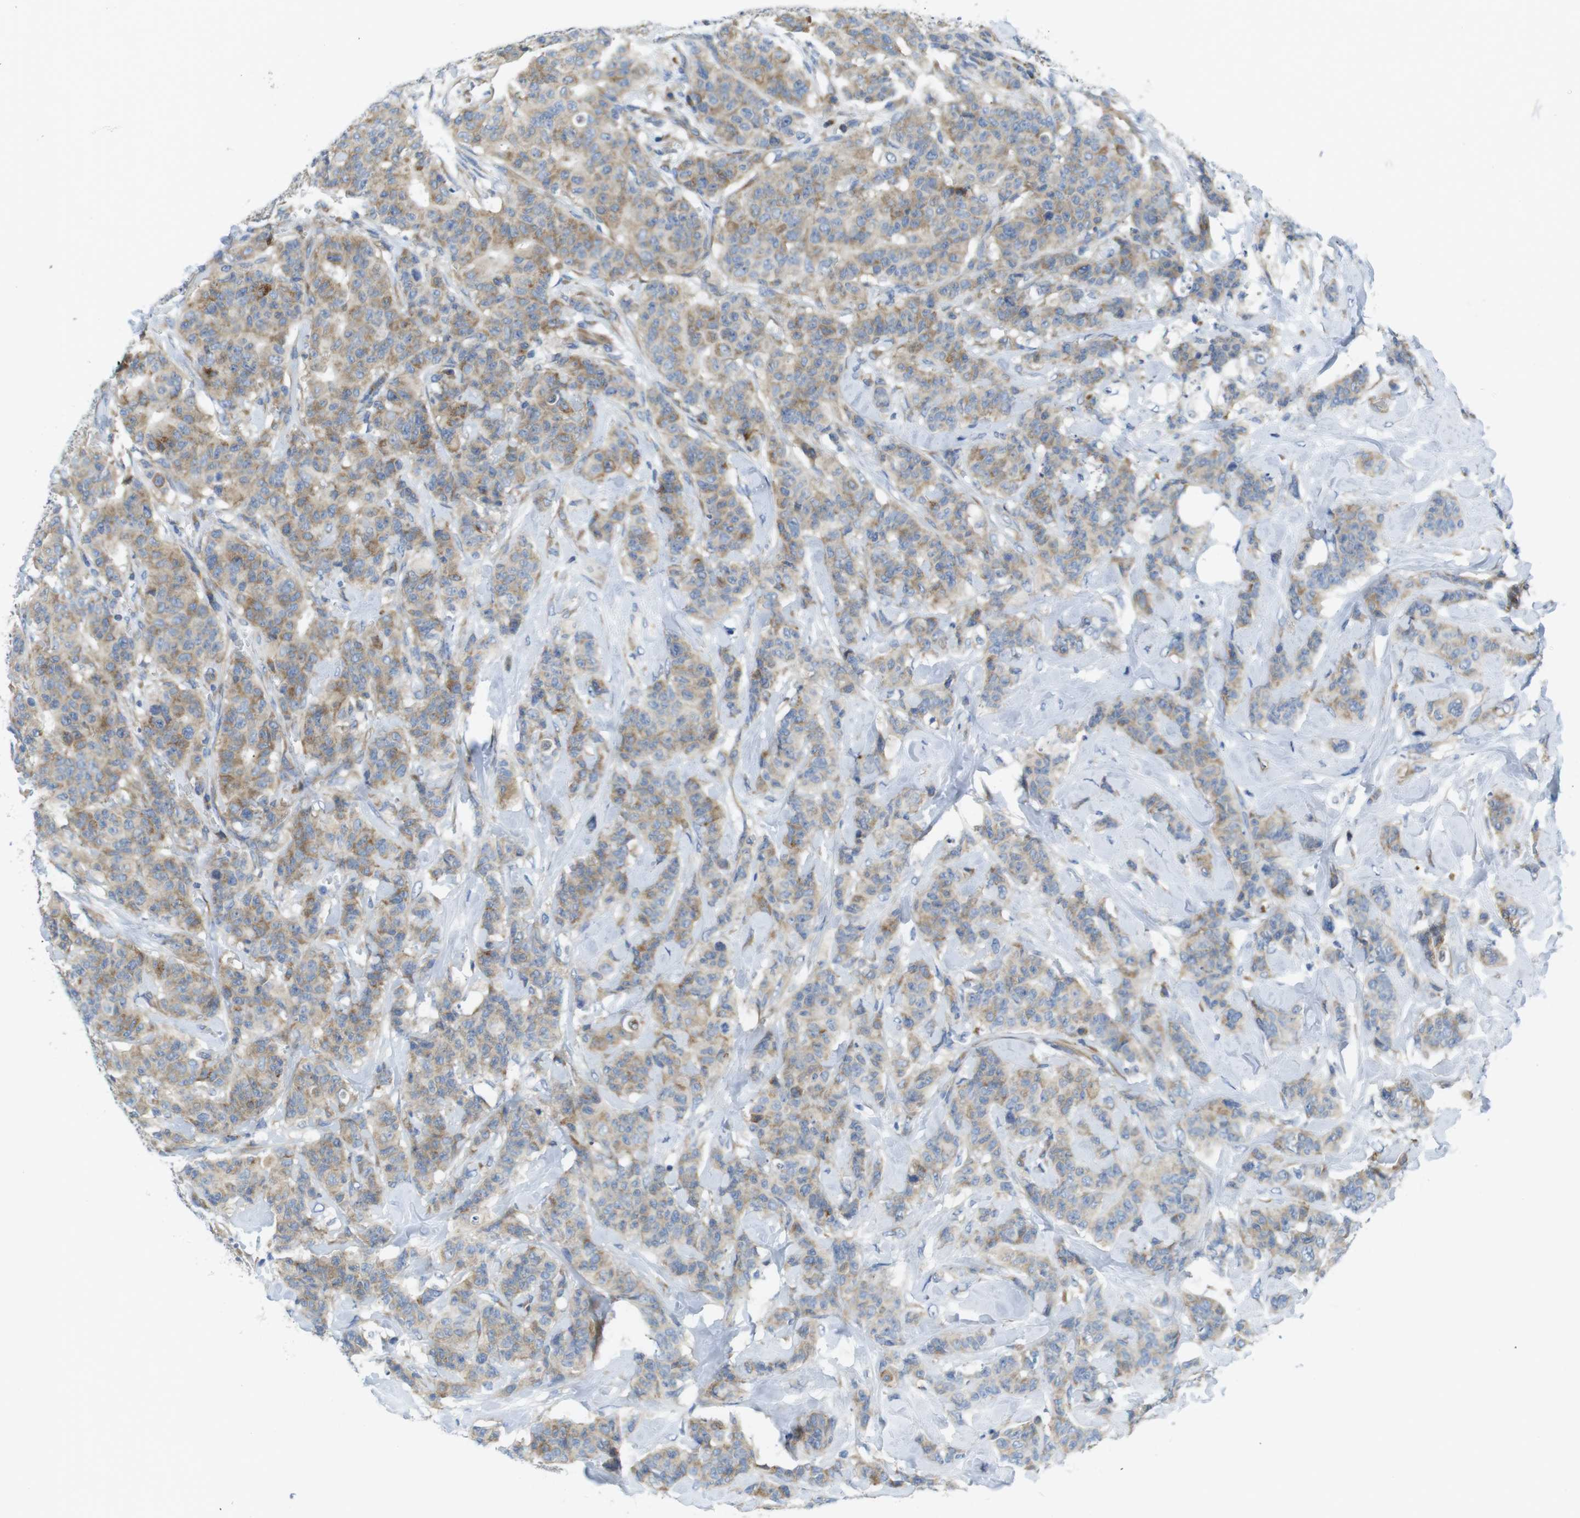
{"staining": {"intensity": "moderate", "quantity": ">75%", "location": "cytoplasmic/membranous"}, "tissue": "breast cancer", "cell_type": "Tumor cells", "image_type": "cancer", "snomed": [{"axis": "morphology", "description": "Normal tissue, NOS"}, {"axis": "morphology", "description": "Duct carcinoma"}, {"axis": "topography", "description": "Breast"}], "caption": "Moderate cytoplasmic/membranous expression for a protein is present in about >75% of tumor cells of breast intraductal carcinoma using IHC.", "gene": "TMEM234", "patient": {"sex": "female", "age": 40}}